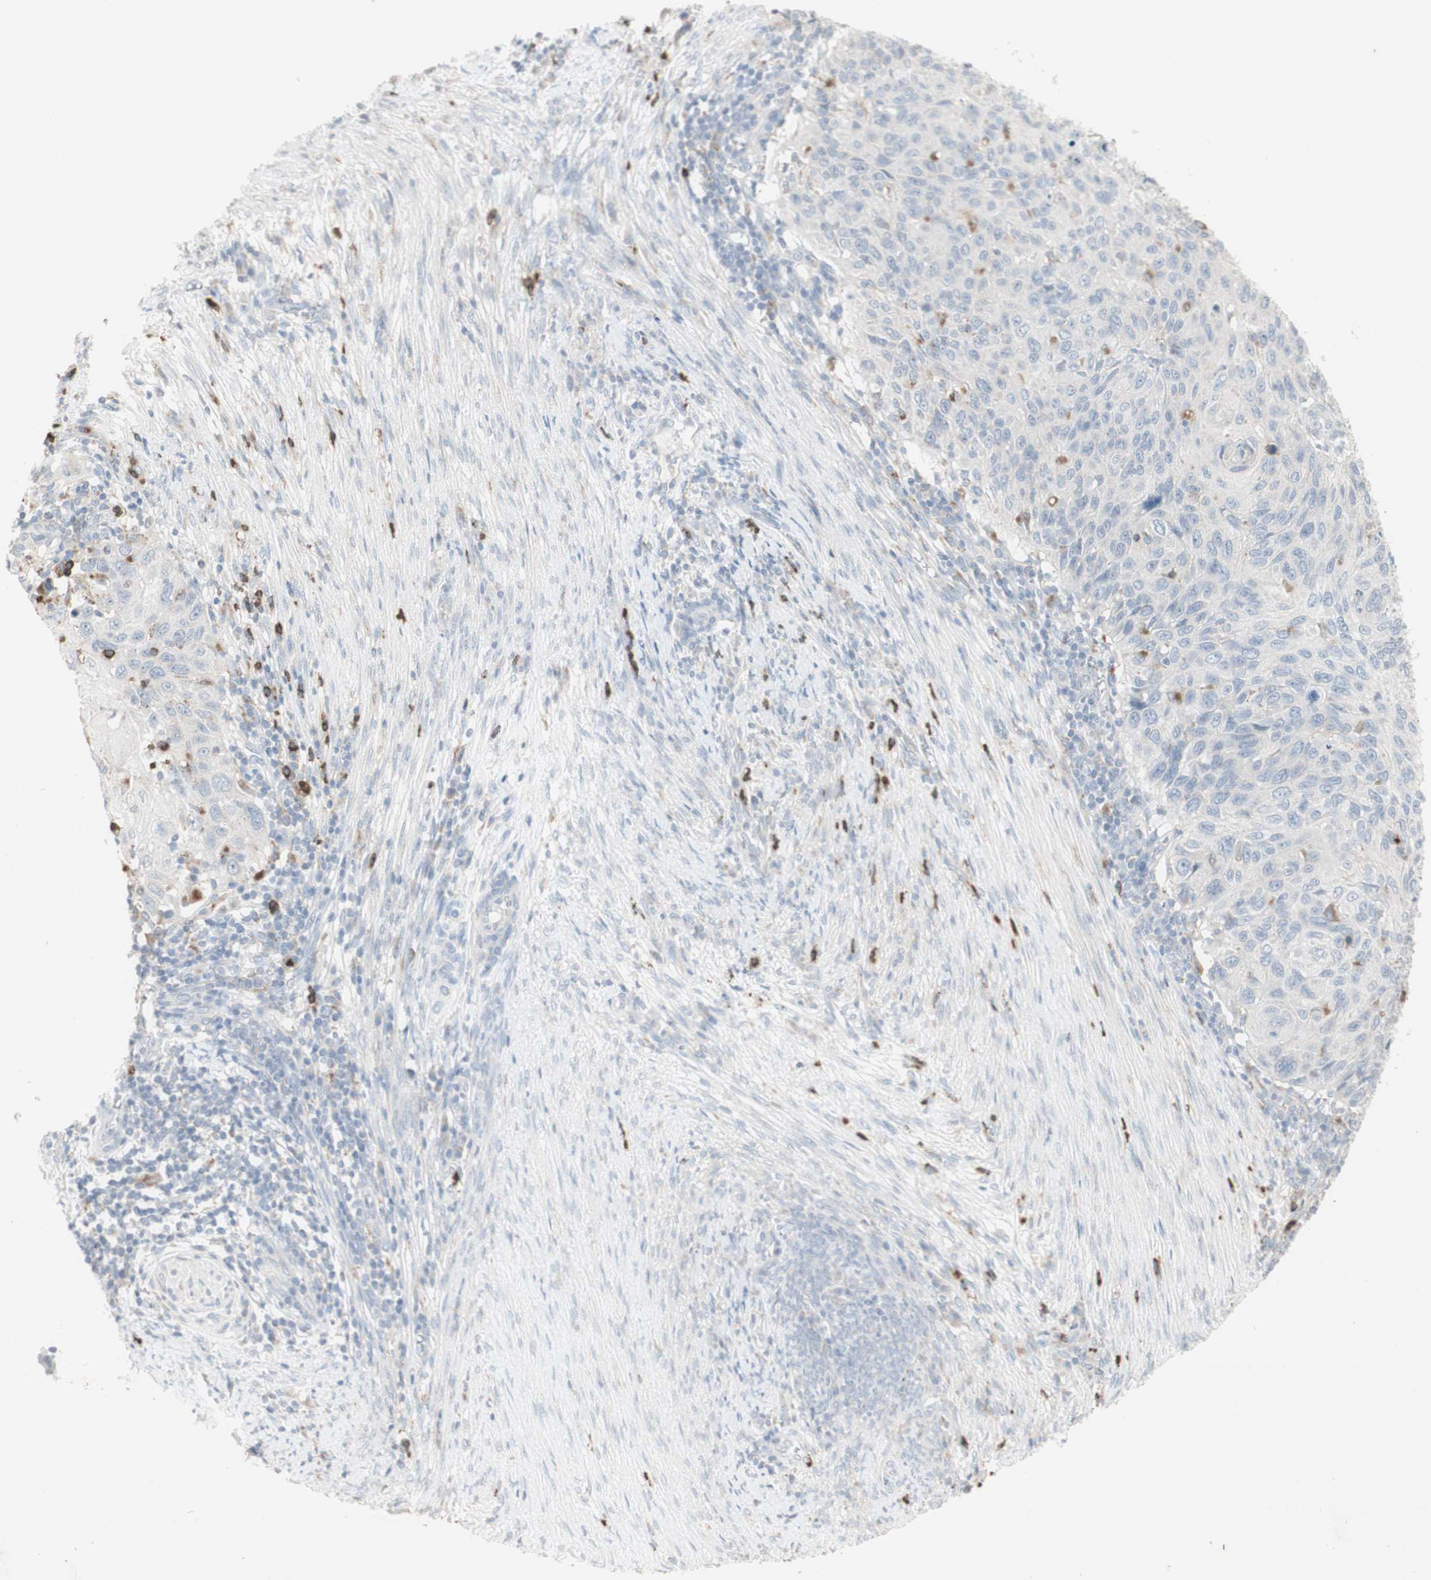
{"staining": {"intensity": "negative", "quantity": "none", "location": "none"}, "tissue": "cervical cancer", "cell_type": "Tumor cells", "image_type": "cancer", "snomed": [{"axis": "morphology", "description": "Squamous cell carcinoma, NOS"}, {"axis": "topography", "description": "Cervix"}], "caption": "Tumor cells show no significant protein staining in cervical cancer.", "gene": "ATP6V1B1", "patient": {"sex": "female", "age": 70}}